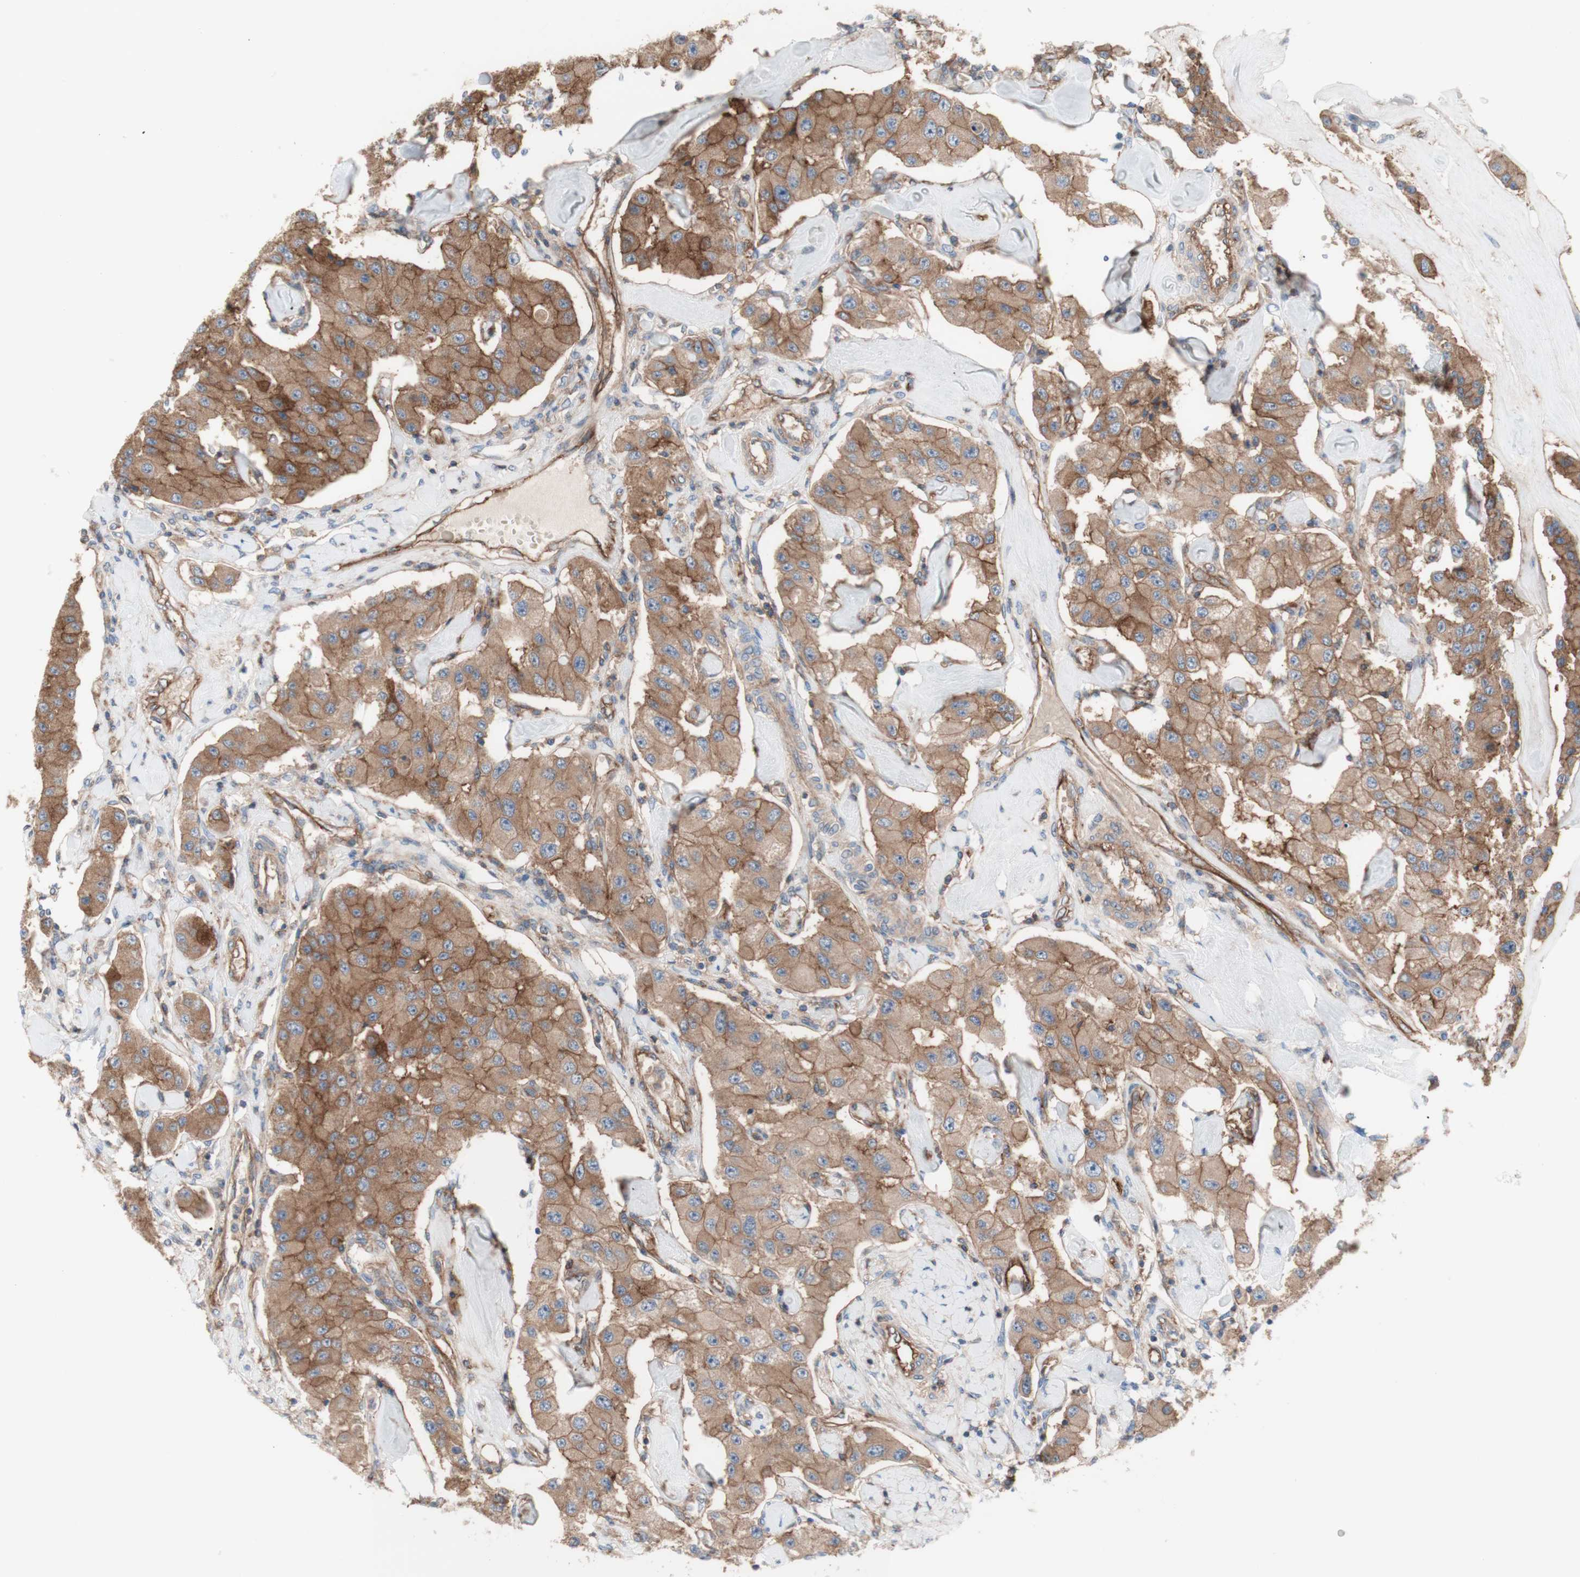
{"staining": {"intensity": "moderate", "quantity": ">75%", "location": "cytoplasmic/membranous"}, "tissue": "carcinoid", "cell_type": "Tumor cells", "image_type": "cancer", "snomed": [{"axis": "morphology", "description": "Carcinoid, malignant, NOS"}, {"axis": "topography", "description": "Pancreas"}], "caption": "Immunohistochemical staining of carcinoid (malignant) displays moderate cytoplasmic/membranous protein staining in approximately >75% of tumor cells. Using DAB (brown) and hematoxylin (blue) stains, captured at high magnification using brightfield microscopy.", "gene": "CD46", "patient": {"sex": "male", "age": 41}}